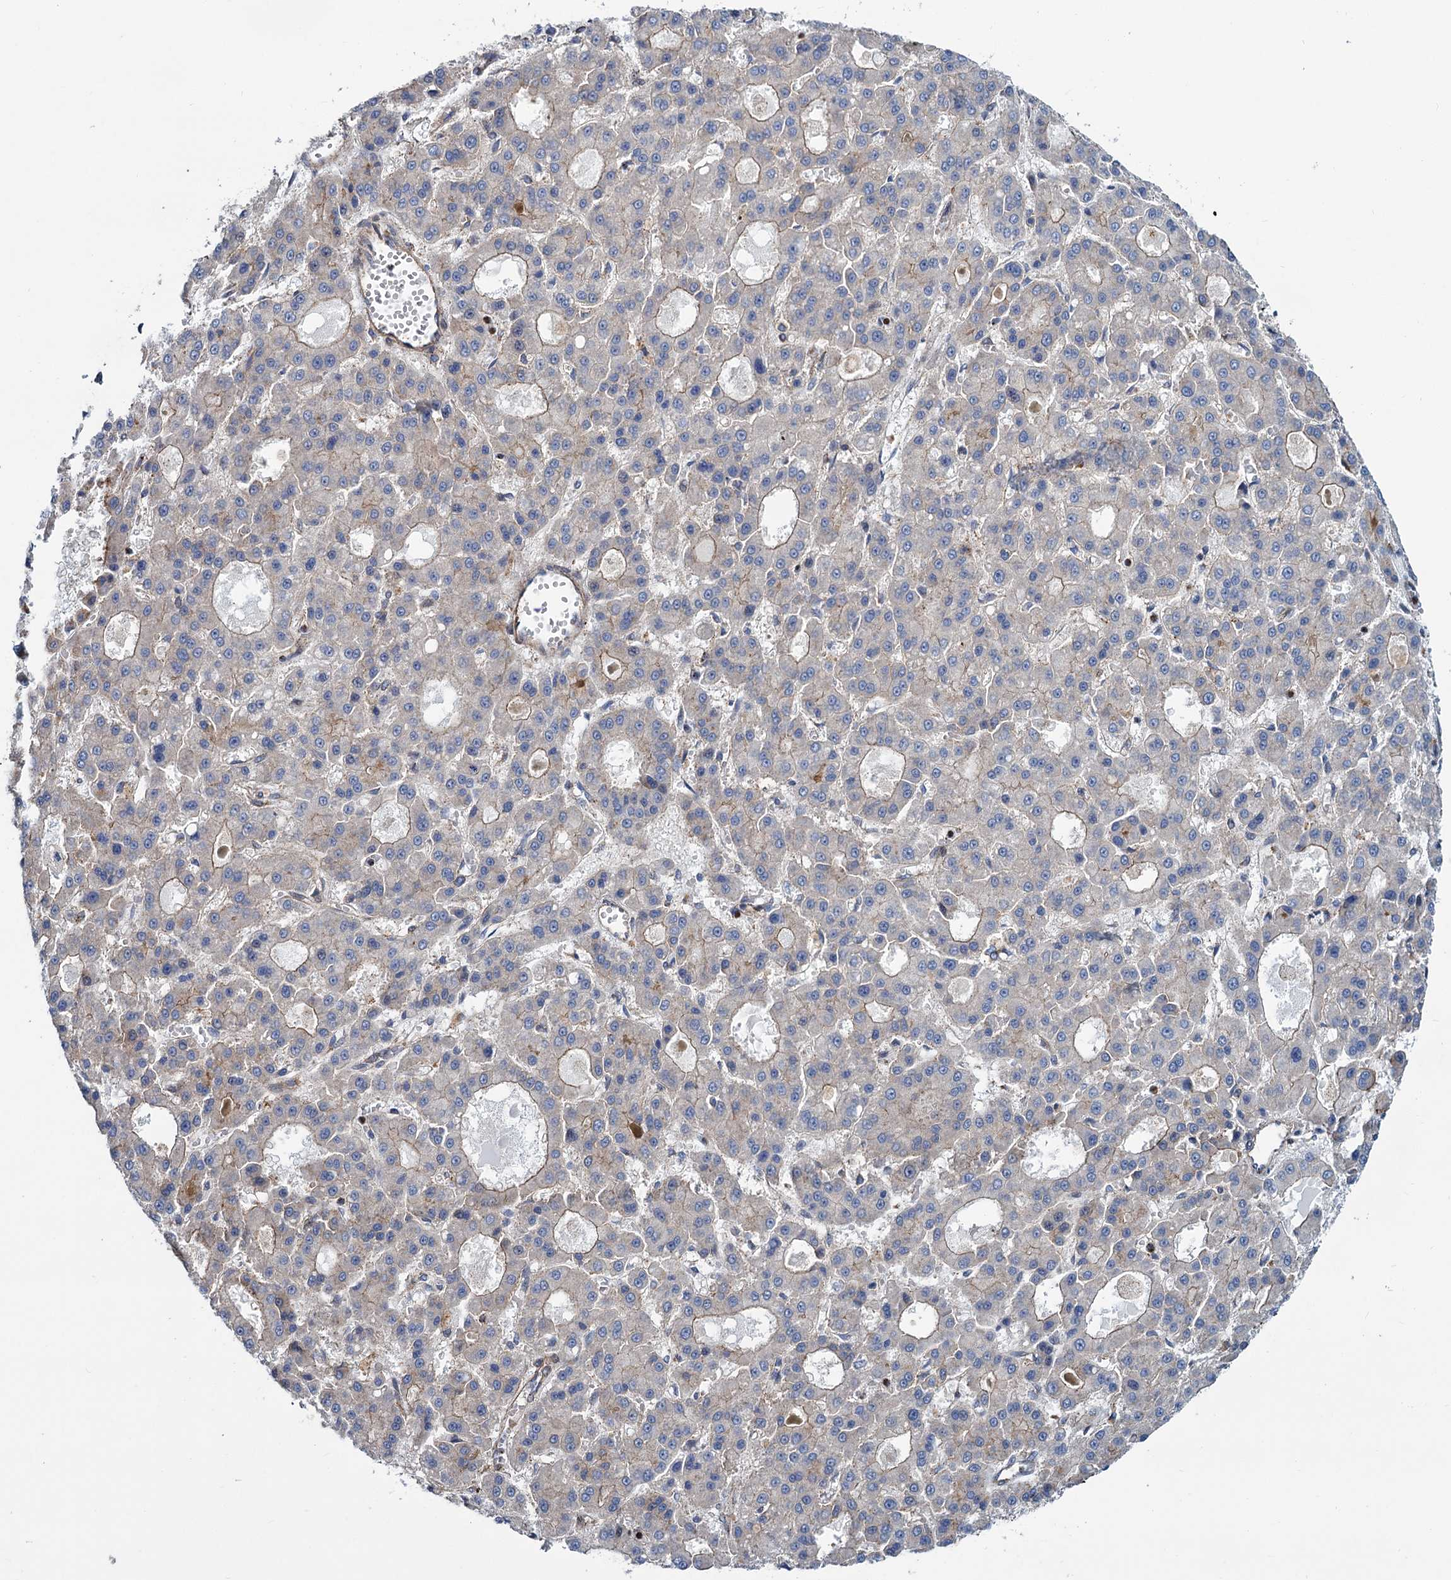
{"staining": {"intensity": "weak", "quantity": "25%-75%", "location": "cytoplasmic/membranous"}, "tissue": "liver cancer", "cell_type": "Tumor cells", "image_type": "cancer", "snomed": [{"axis": "morphology", "description": "Carcinoma, Hepatocellular, NOS"}, {"axis": "topography", "description": "Liver"}], "caption": "Liver cancer (hepatocellular carcinoma) stained for a protein (brown) exhibits weak cytoplasmic/membranous positive positivity in approximately 25%-75% of tumor cells.", "gene": "PSEN1", "patient": {"sex": "male", "age": 70}}